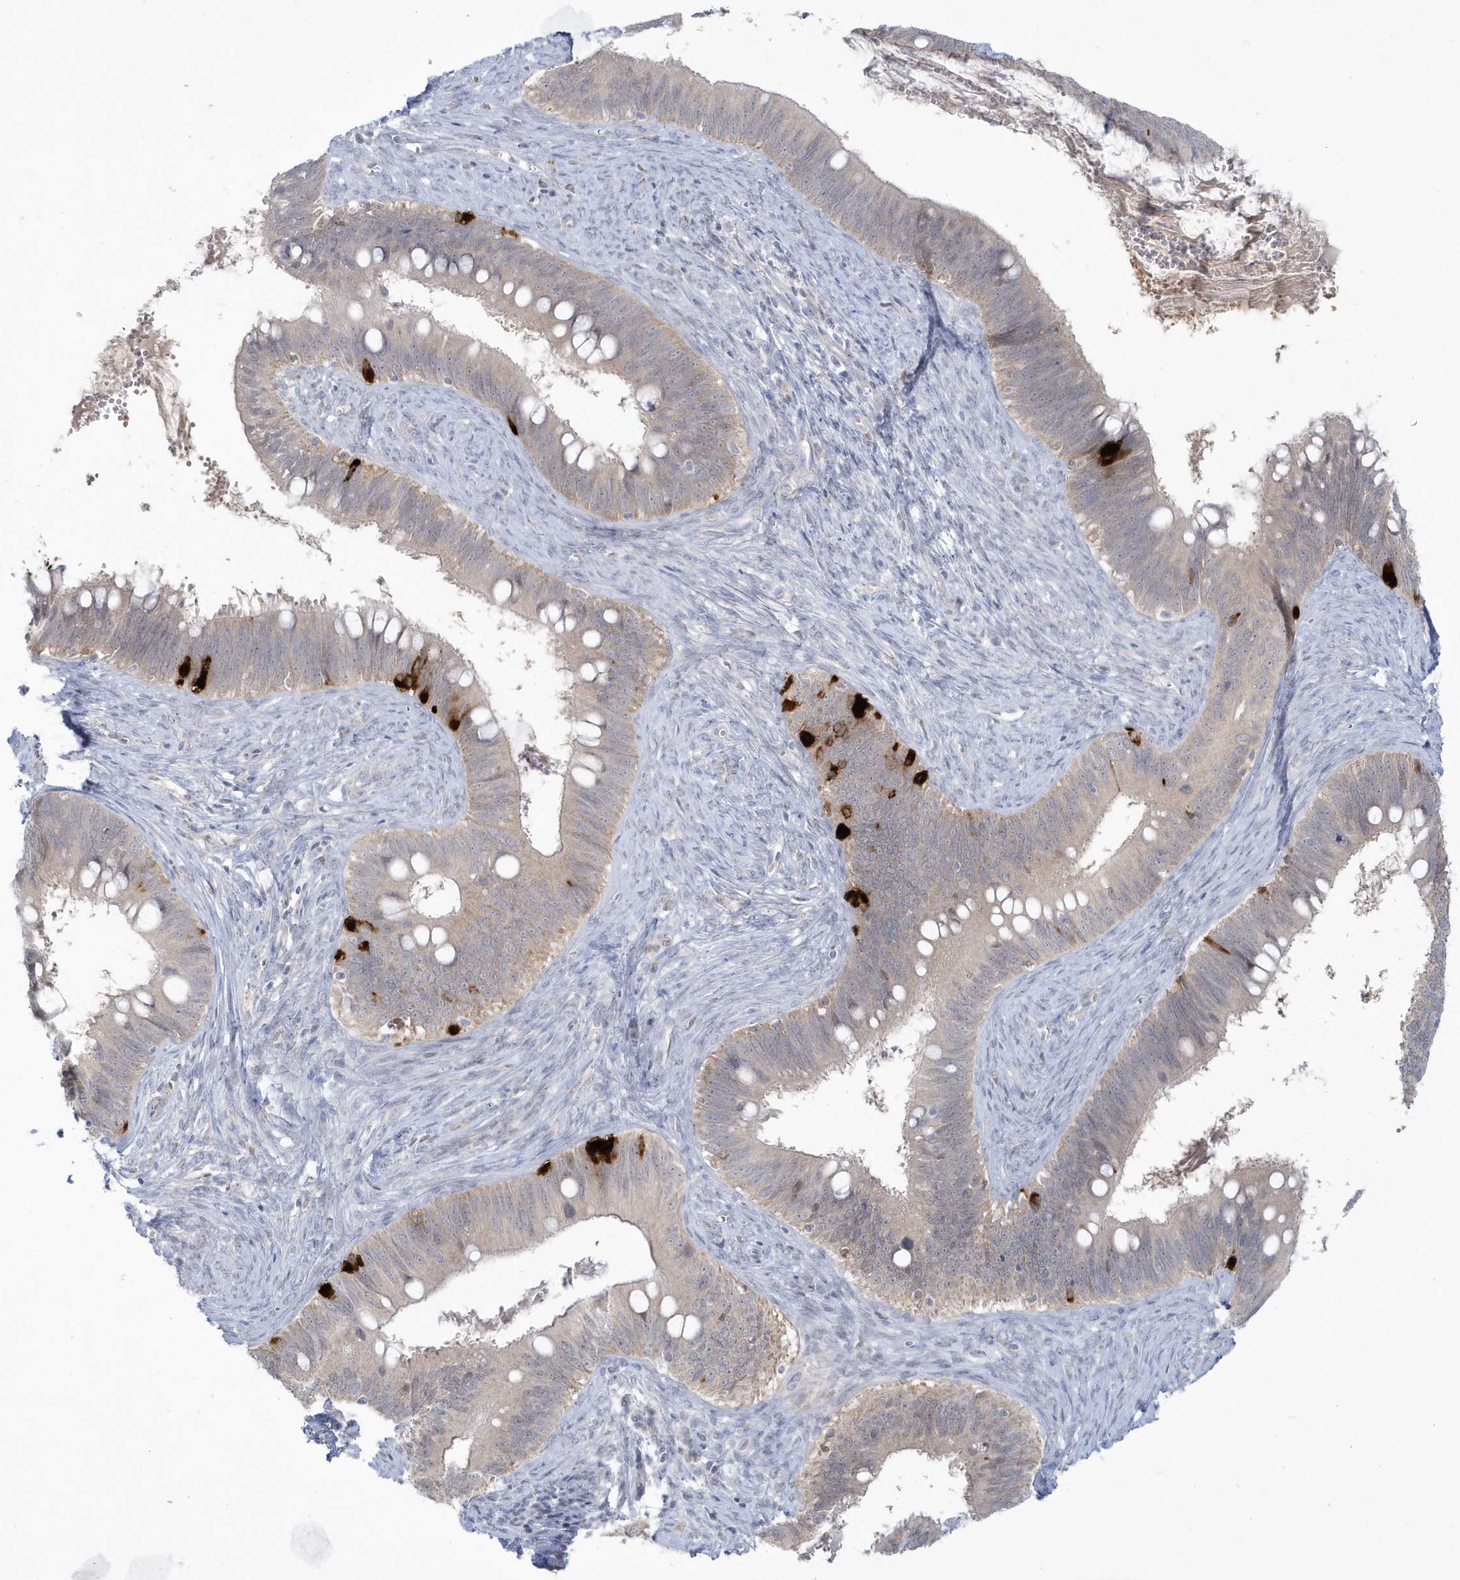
{"staining": {"intensity": "weak", "quantity": "<25%", "location": "cytoplasmic/membranous"}, "tissue": "cervical cancer", "cell_type": "Tumor cells", "image_type": "cancer", "snomed": [{"axis": "morphology", "description": "Adenocarcinoma, NOS"}, {"axis": "topography", "description": "Cervix"}], "caption": "IHC micrograph of neoplastic tissue: cervical cancer stained with DAB (3,3'-diaminobenzidine) shows no significant protein expression in tumor cells.", "gene": "PCBD1", "patient": {"sex": "female", "age": 42}}